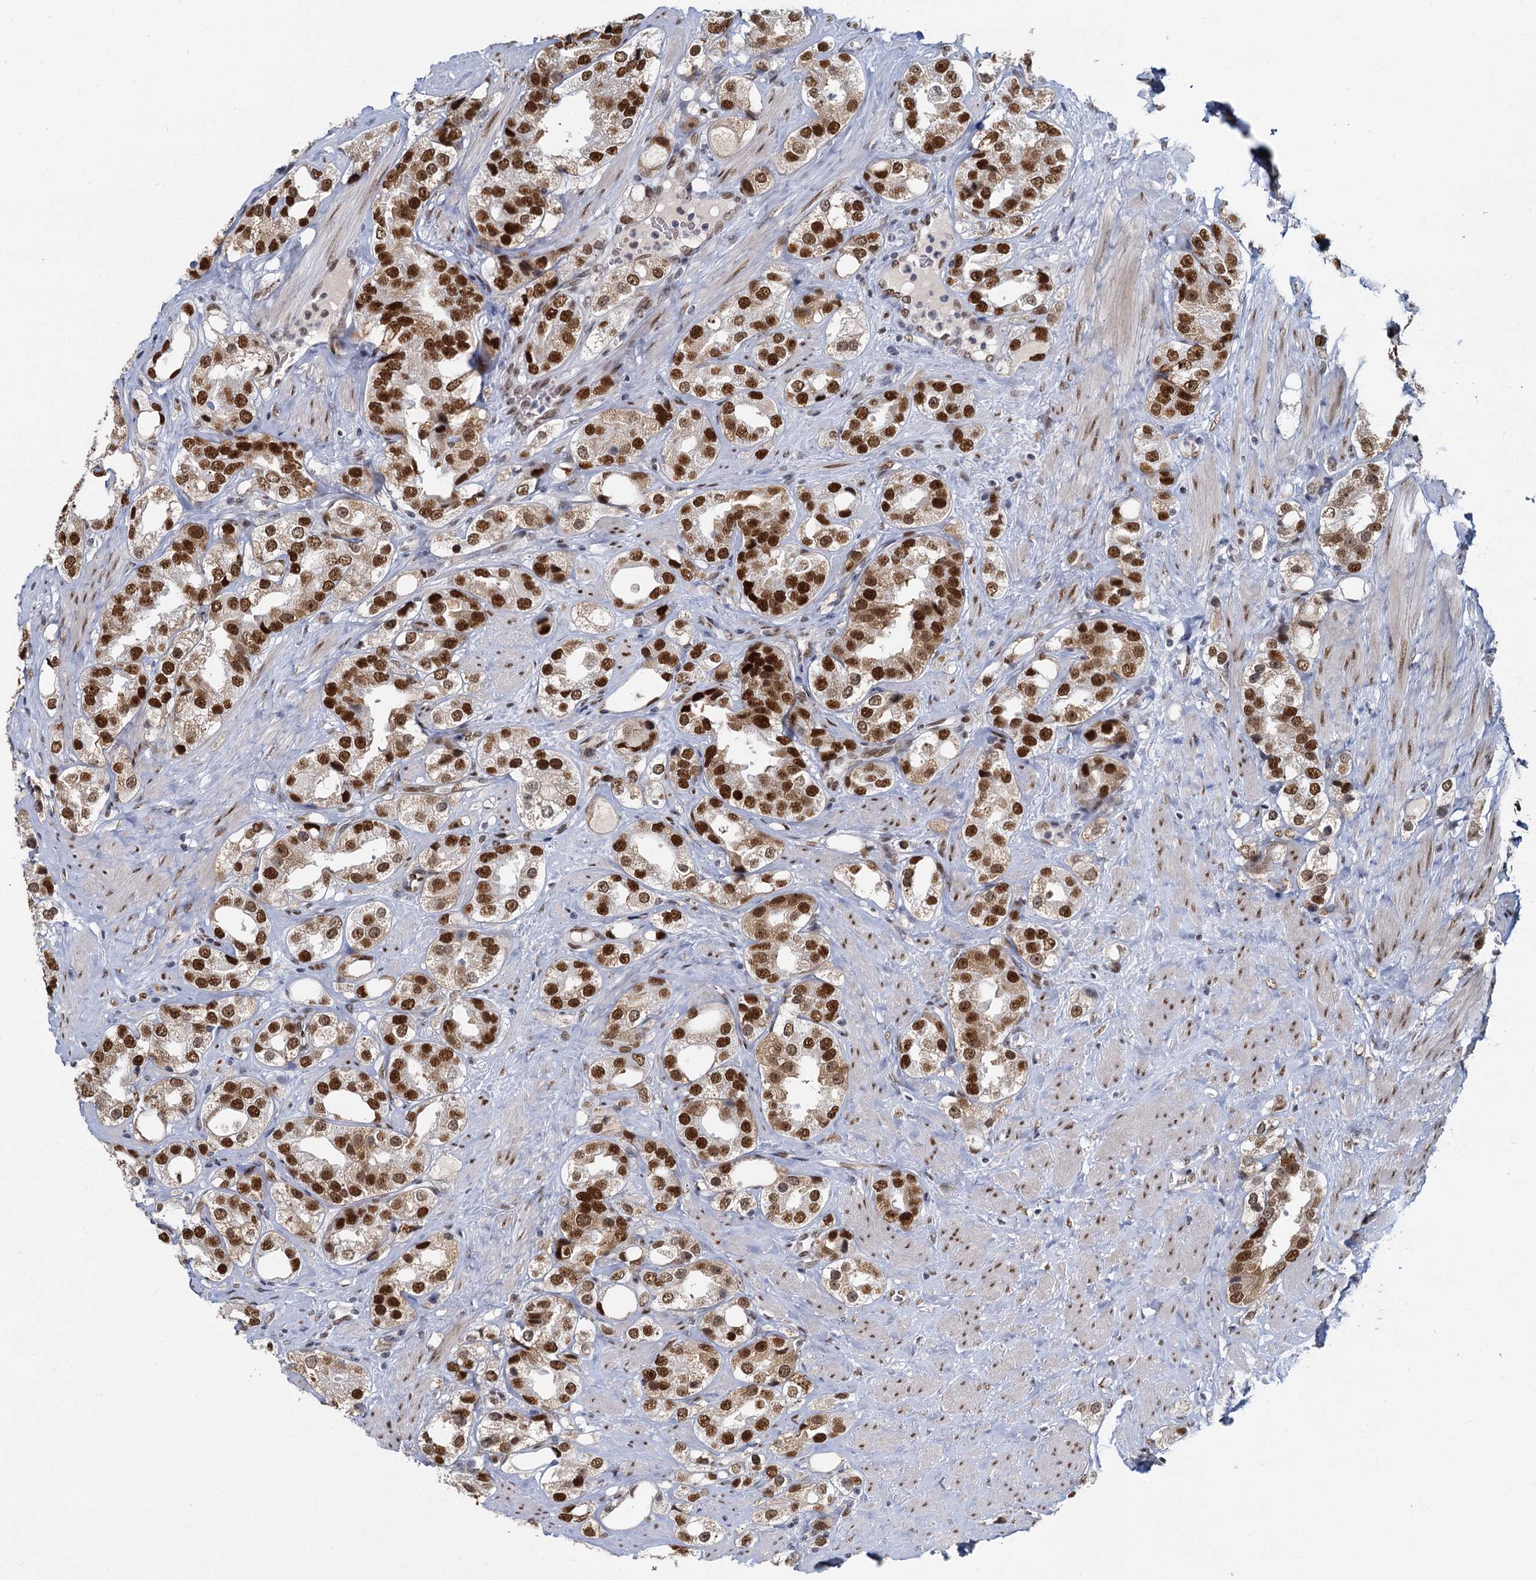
{"staining": {"intensity": "strong", "quantity": ">75%", "location": "nuclear"}, "tissue": "prostate cancer", "cell_type": "Tumor cells", "image_type": "cancer", "snomed": [{"axis": "morphology", "description": "Adenocarcinoma, NOS"}, {"axis": "topography", "description": "Prostate"}], "caption": "Immunohistochemistry (IHC) histopathology image of neoplastic tissue: adenocarcinoma (prostate) stained using immunohistochemistry (IHC) demonstrates high levels of strong protein expression localized specifically in the nuclear of tumor cells, appearing as a nuclear brown color.", "gene": "RPRD1A", "patient": {"sex": "male", "age": 79}}